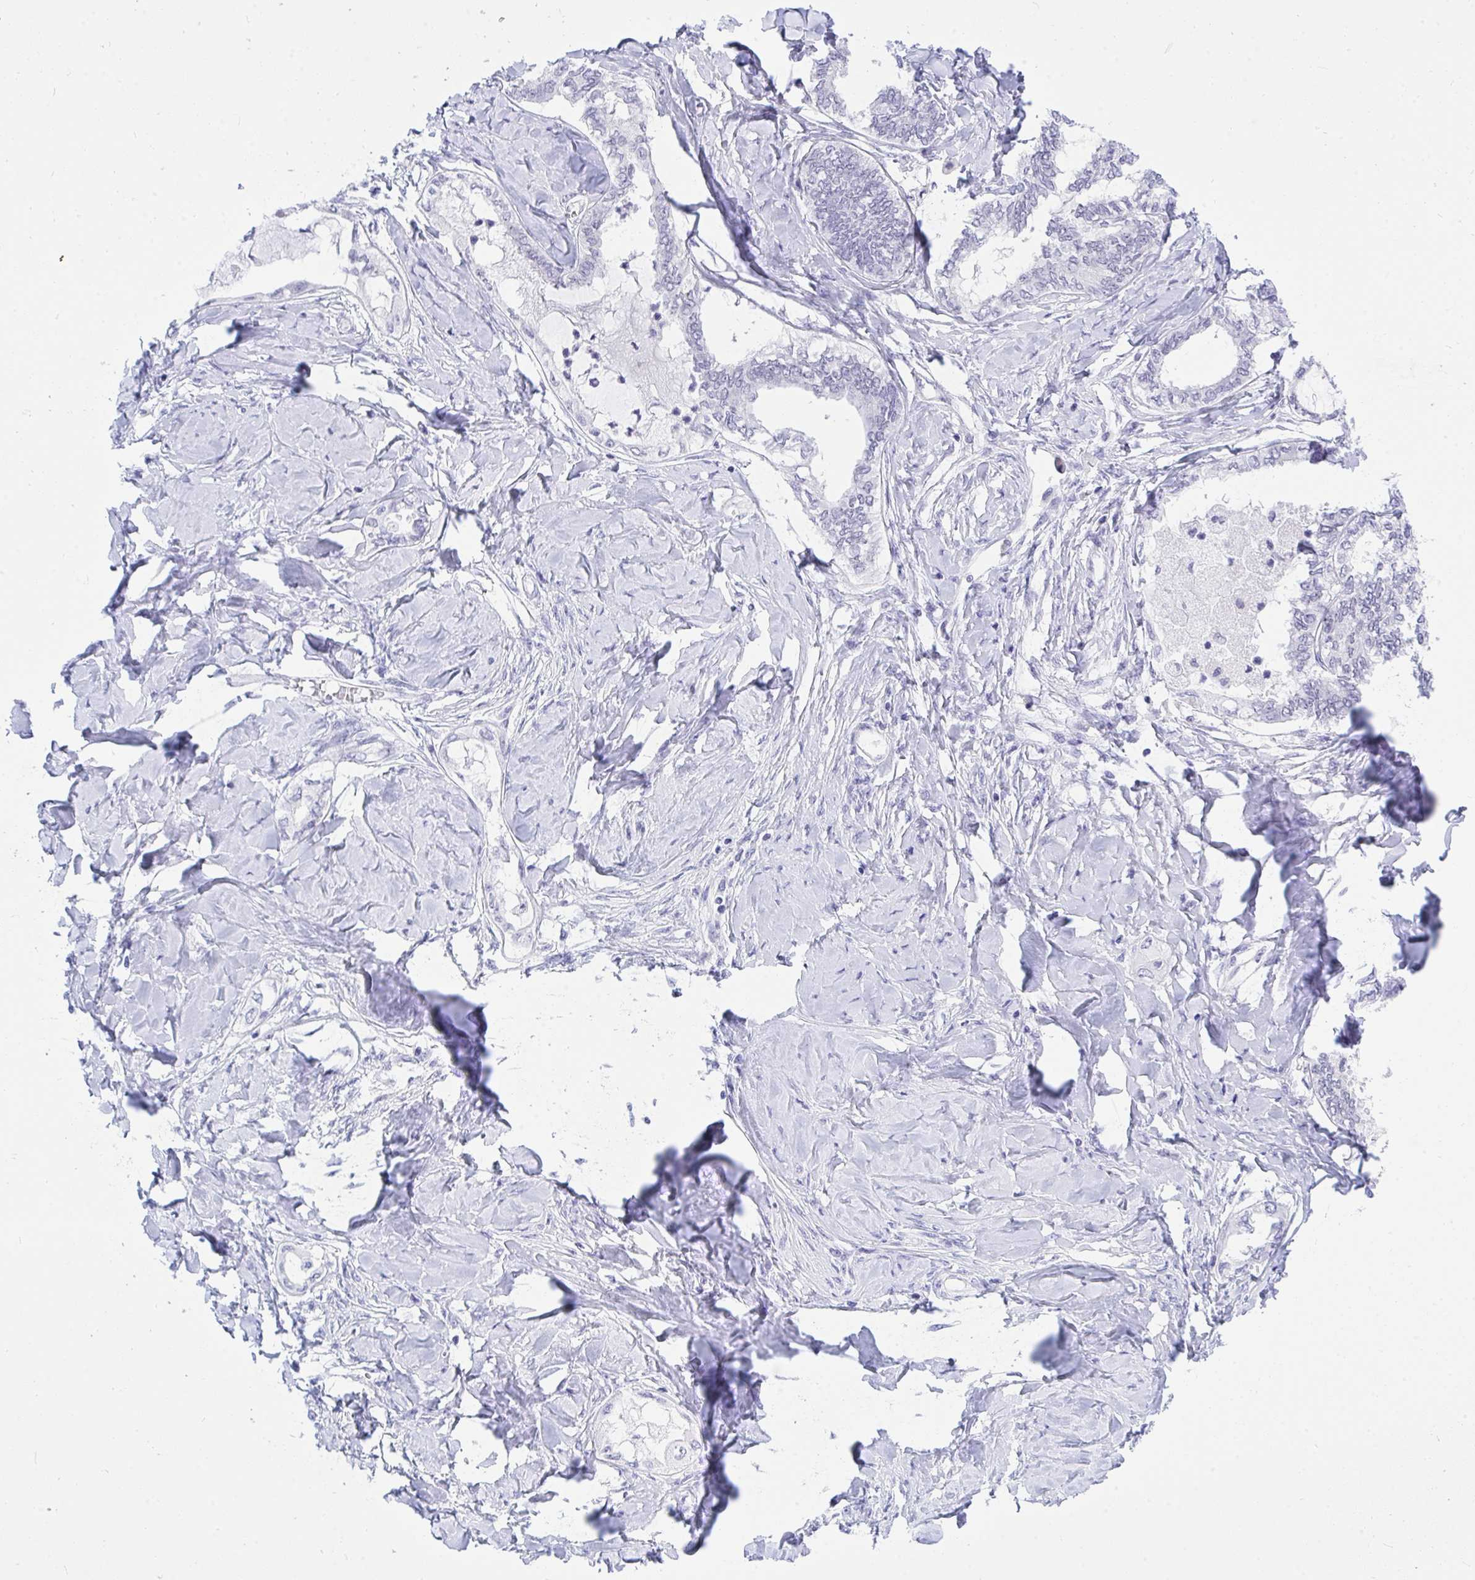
{"staining": {"intensity": "negative", "quantity": "none", "location": "none"}, "tissue": "ovarian cancer", "cell_type": "Tumor cells", "image_type": "cancer", "snomed": [{"axis": "morphology", "description": "Carcinoma, endometroid"}, {"axis": "topography", "description": "Ovary"}], "caption": "Ovarian endometroid carcinoma stained for a protein using immunohistochemistry (IHC) exhibits no positivity tumor cells.", "gene": "THOP1", "patient": {"sex": "female", "age": 70}}